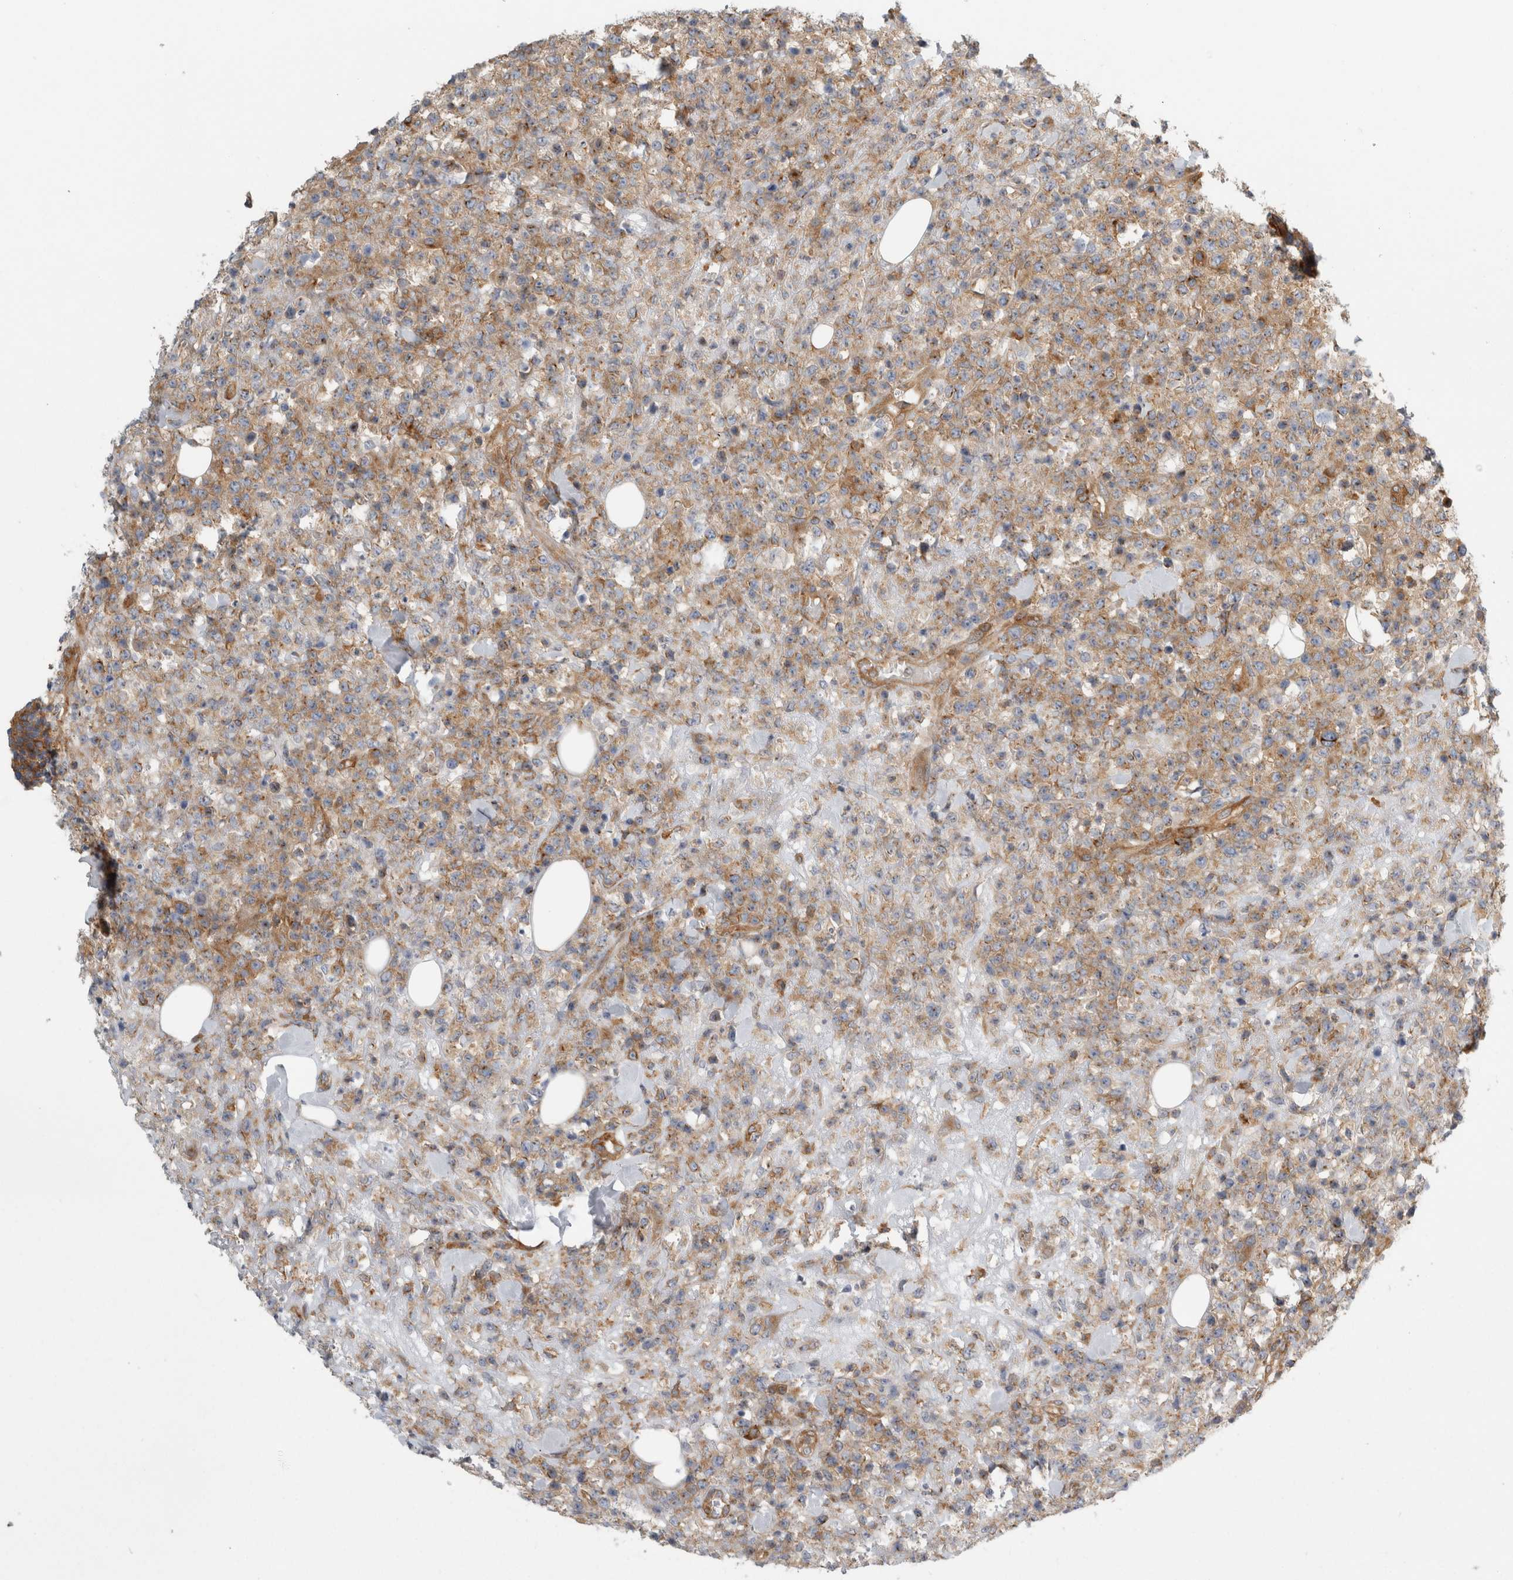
{"staining": {"intensity": "moderate", "quantity": ">75%", "location": "cytoplasmic/membranous"}, "tissue": "lymphoma", "cell_type": "Tumor cells", "image_type": "cancer", "snomed": [{"axis": "morphology", "description": "Malignant lymphoma, non-Hodgkin's type, High grade"}, {"axis": "topography", "description": "Colon"}], "caption": "Lymphoma stained with immunohistochemistry (IHC) shows moderate cytoplasmic/membranous staining in approximately >75% of tumor cells. (DAB (3,3'-diaminobenzidine) = brown stain, brightfield microscopy at high magnification).", "gene": "PEX6", "patient": {"sex": "female", "age": 53}}